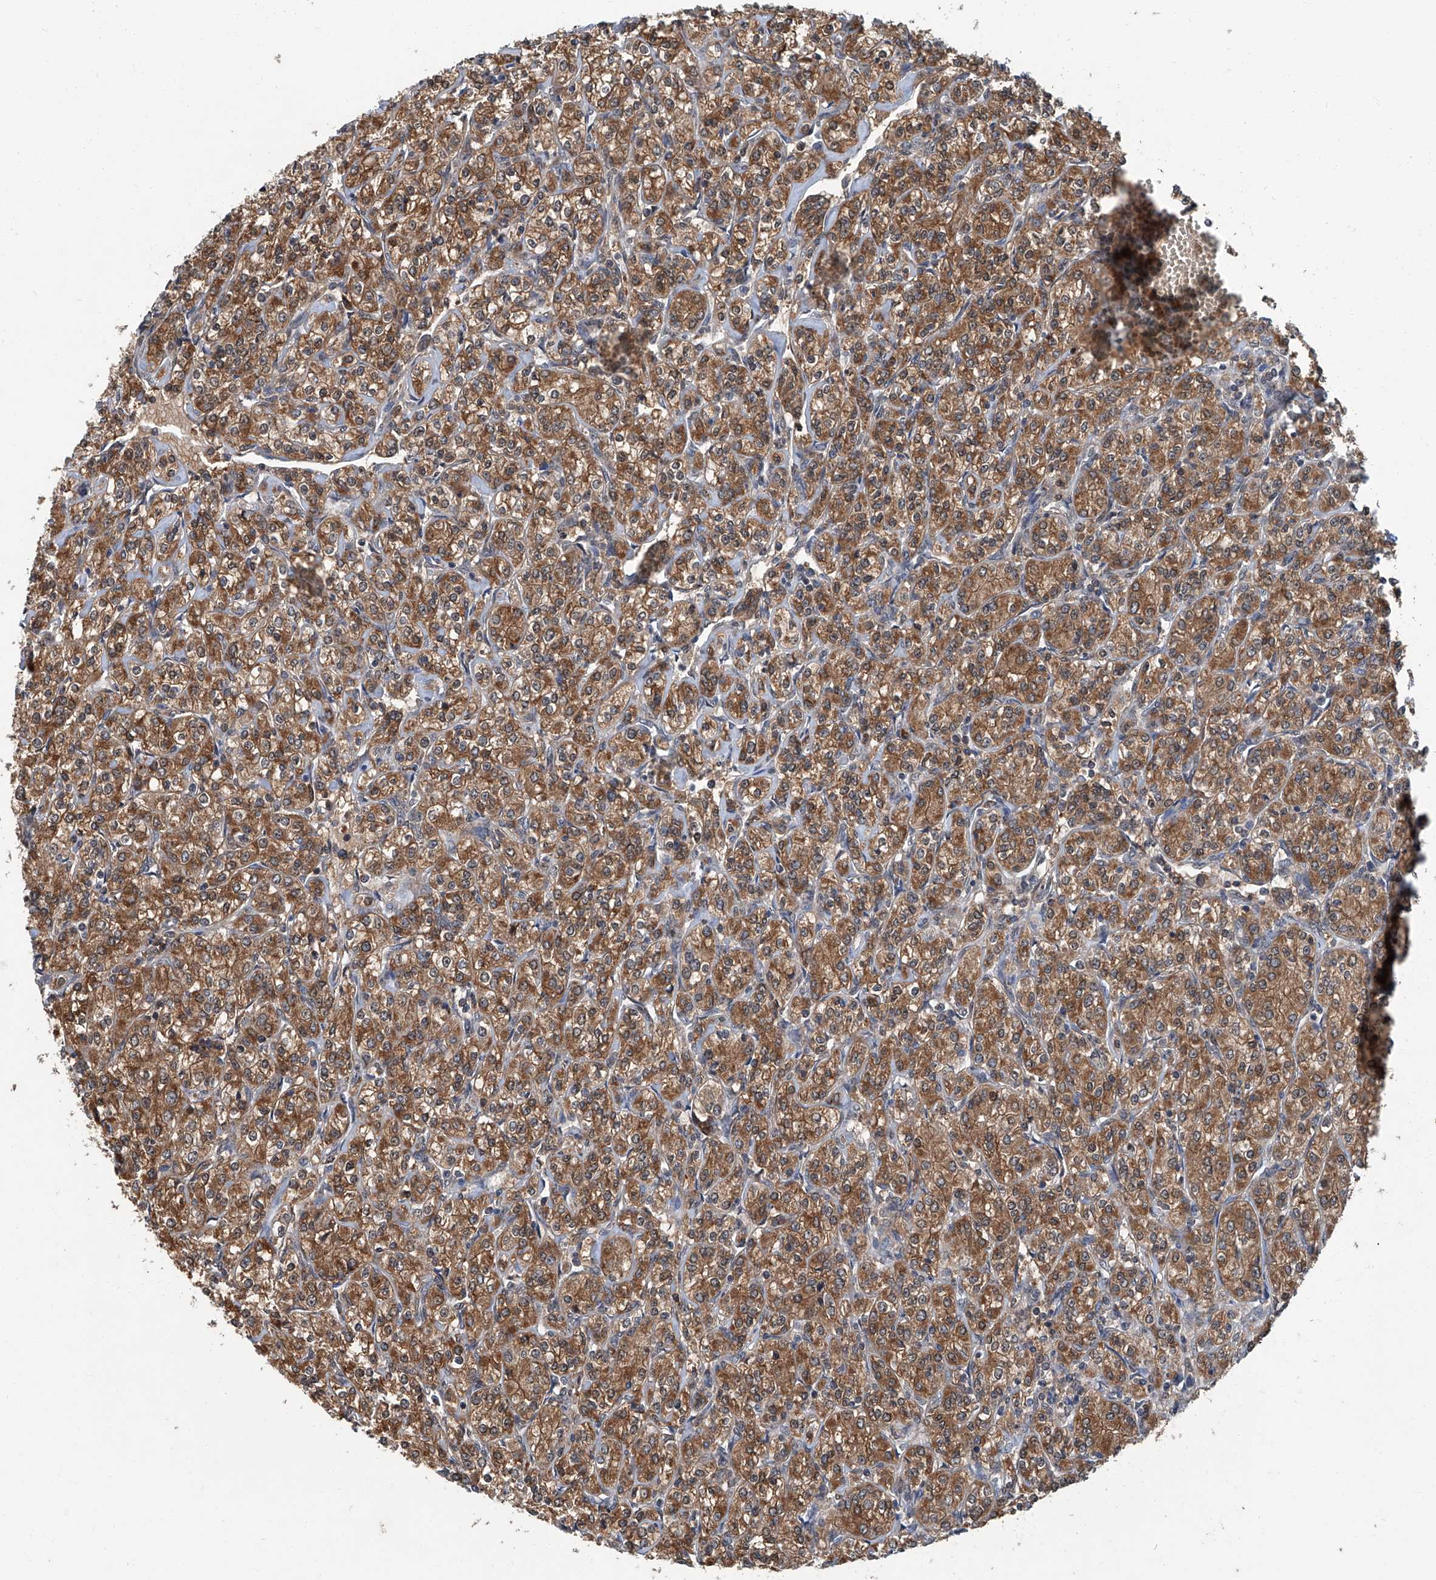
{"staining": {"intensity": "moderate", "quantity": ">75%", "location": "cytoplasmic/membranous"}, "tissue": "renal cancer", "cell_type": "Tumor cells", "image_type": "cancer", "snomed": [{"axis": "morphology", "description": "Adenocarcinoma, NOS"}, {"axis": "topography", "description": "Kidney"}], "caption": "Tumor cells reveal medium levels of moderate cytoplasmic/membranous expression in about >75% of cells in renal cancer (adenocarcinoma). Using DAB (3,3'-diaminobenzidine) (brown) and hematoxylin (blue) stains, captured at high magnification using brightfield microscopy.", "gene": "CLK1", "patient": {"sex": "male", "age": 77}}